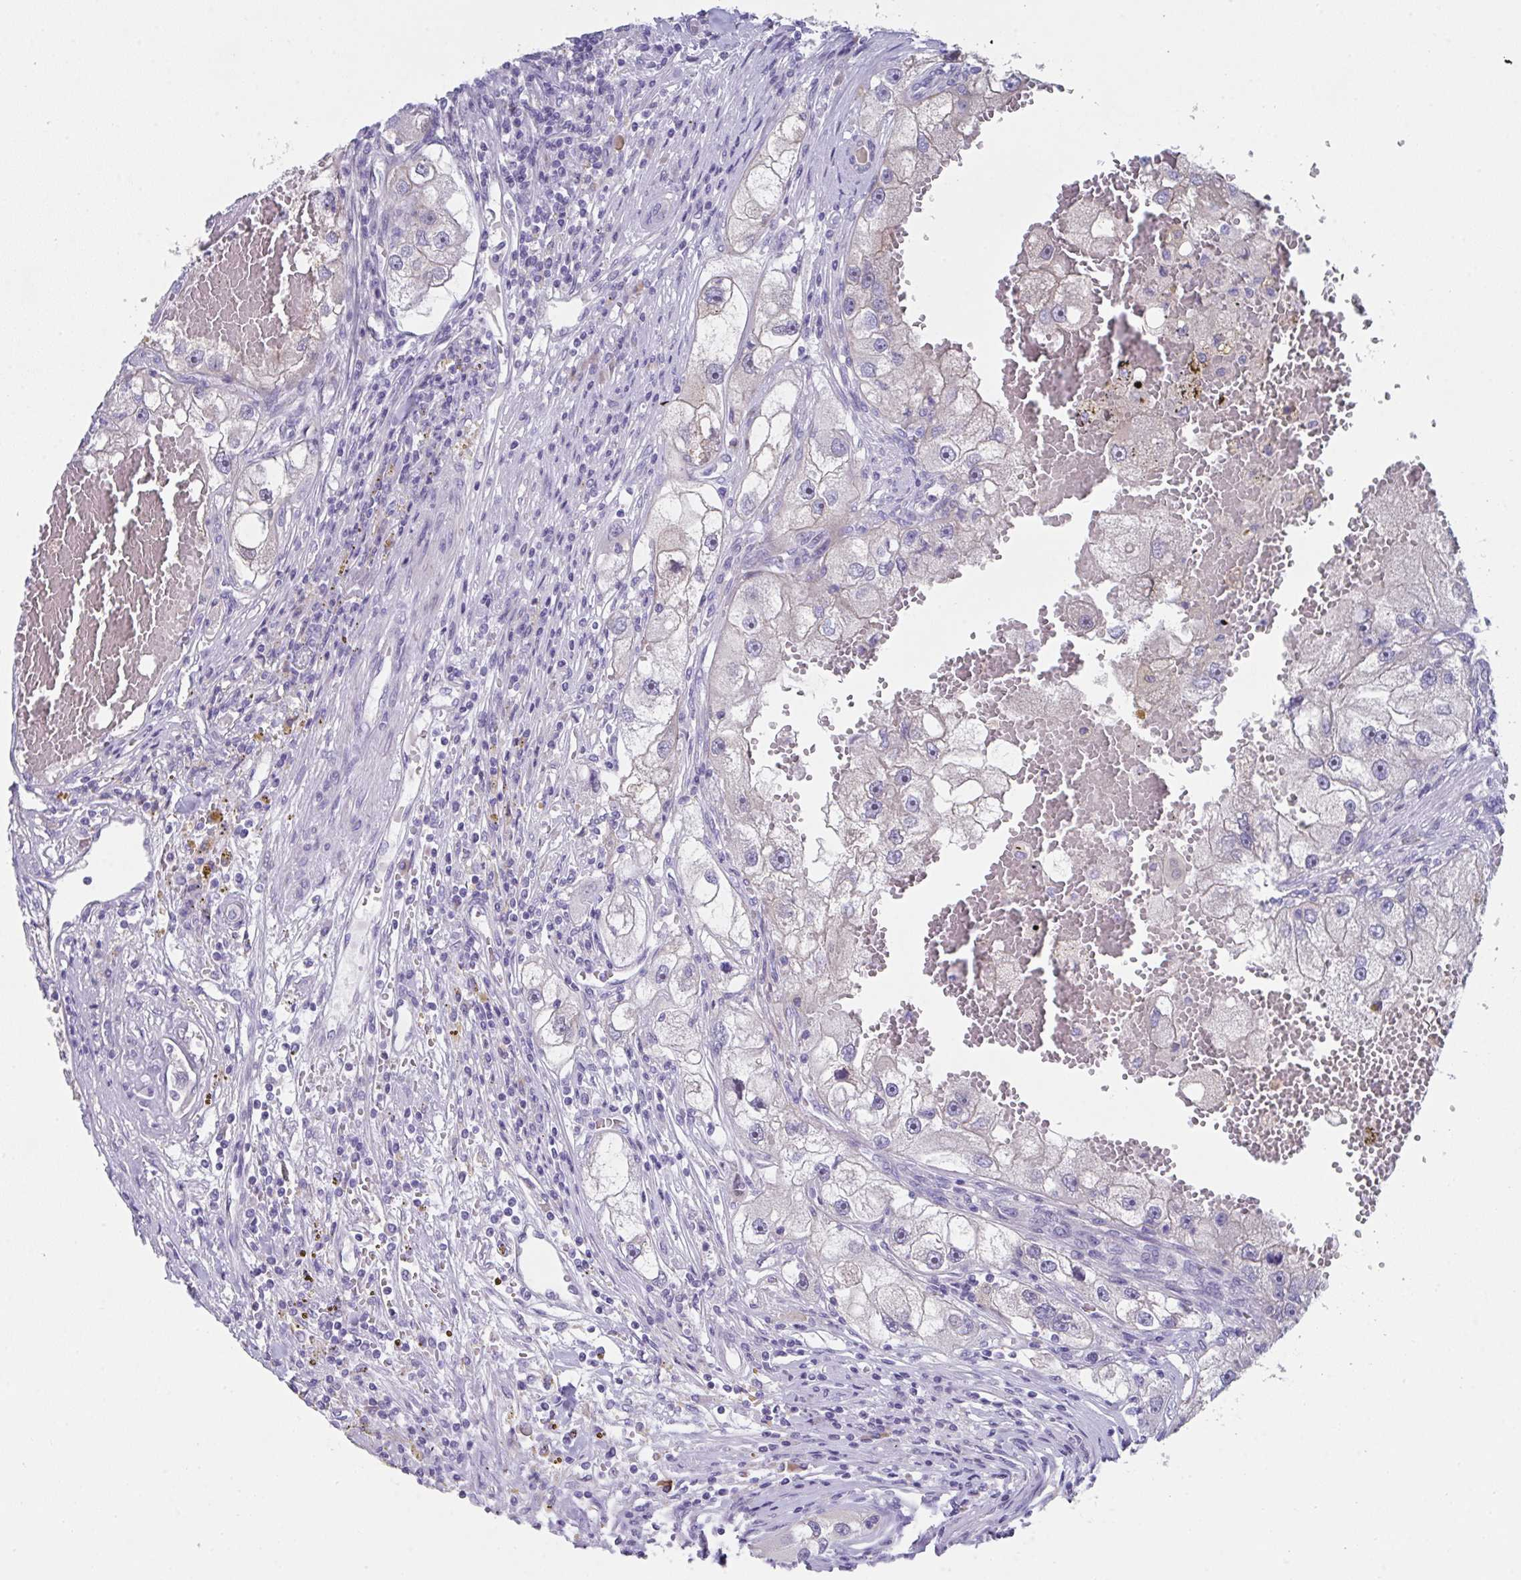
{"staining": {"intensity": "negative", "quantity": "none", "location": "none"}, "tissue": "renal cancer", "cell_type": "Tumor cells", "image_type": "cancer", "snomed": [{"axis": "morphology", "description": "Adenocarcinoma, NOS"}, {"axis": "topography", "description": "Kidney"}], "caption": "Micrograph shows no significant protein positivity in tumor cells of adenocarcinoma (renal).", "gene": "FBXO47", "patient": {"sex": "male", "age": 63}}